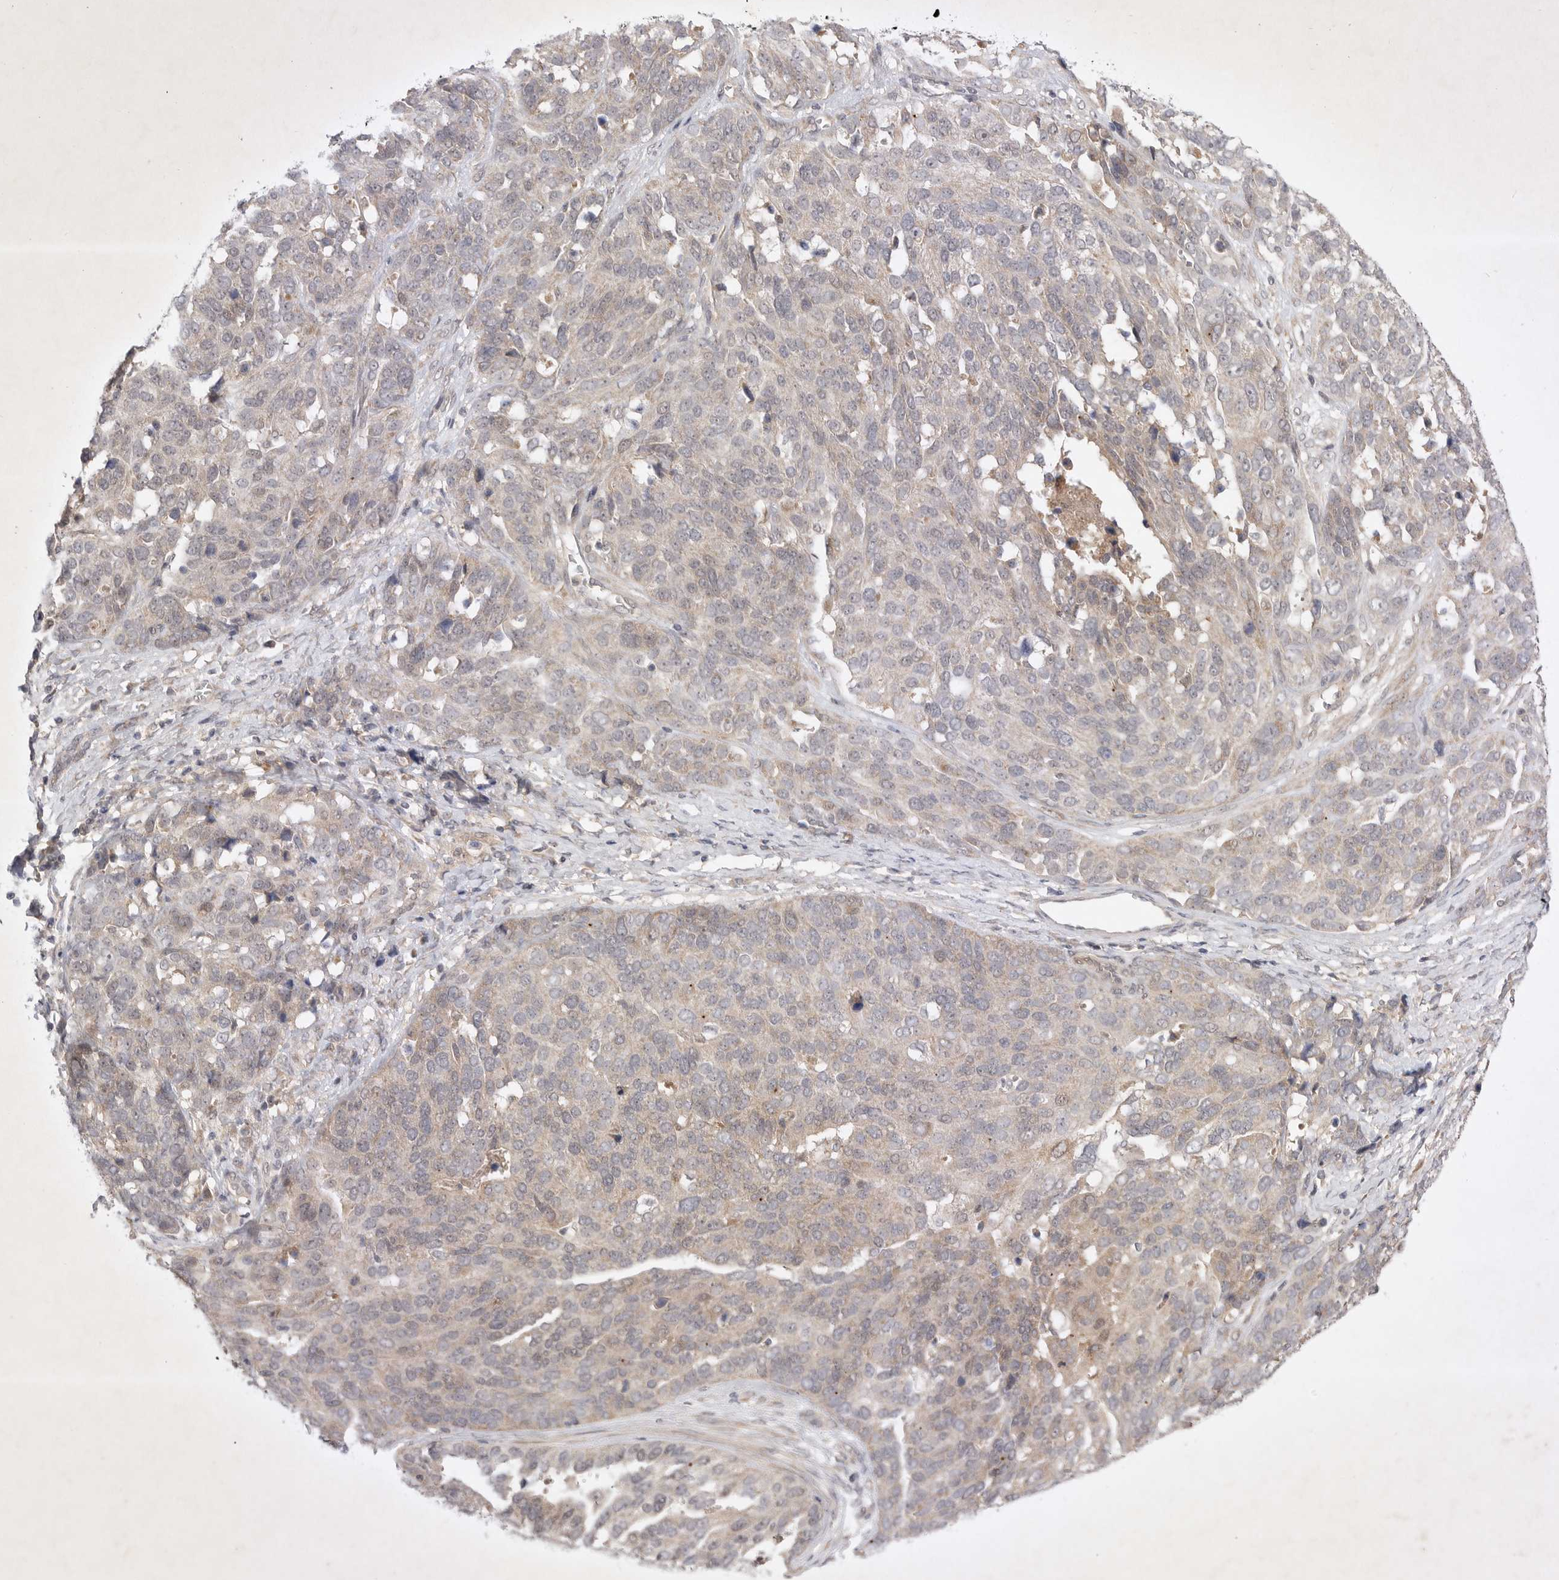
{"staining": {"intensity": "weak", "quantity": "<25%", "location": "cytoplasmic/membranous"}, "tissue": "ovarian cancer", "cell_type": "Tumor cells", "image_type": "cancer", "snomed": [{"axis": "morphology", "description": "Cystadenocarcinoma, serous, NOS"}, {"axis": "topography", "description": "Ovary"}], "caption": "Protein analysis of ovarian cancer exhibits no significant staining in tumor cells. (DAB immunohistochemistry (IHC), high magnification).", "gene": "PTPDC1", "patient": {"sex": "female", "age": 44}}